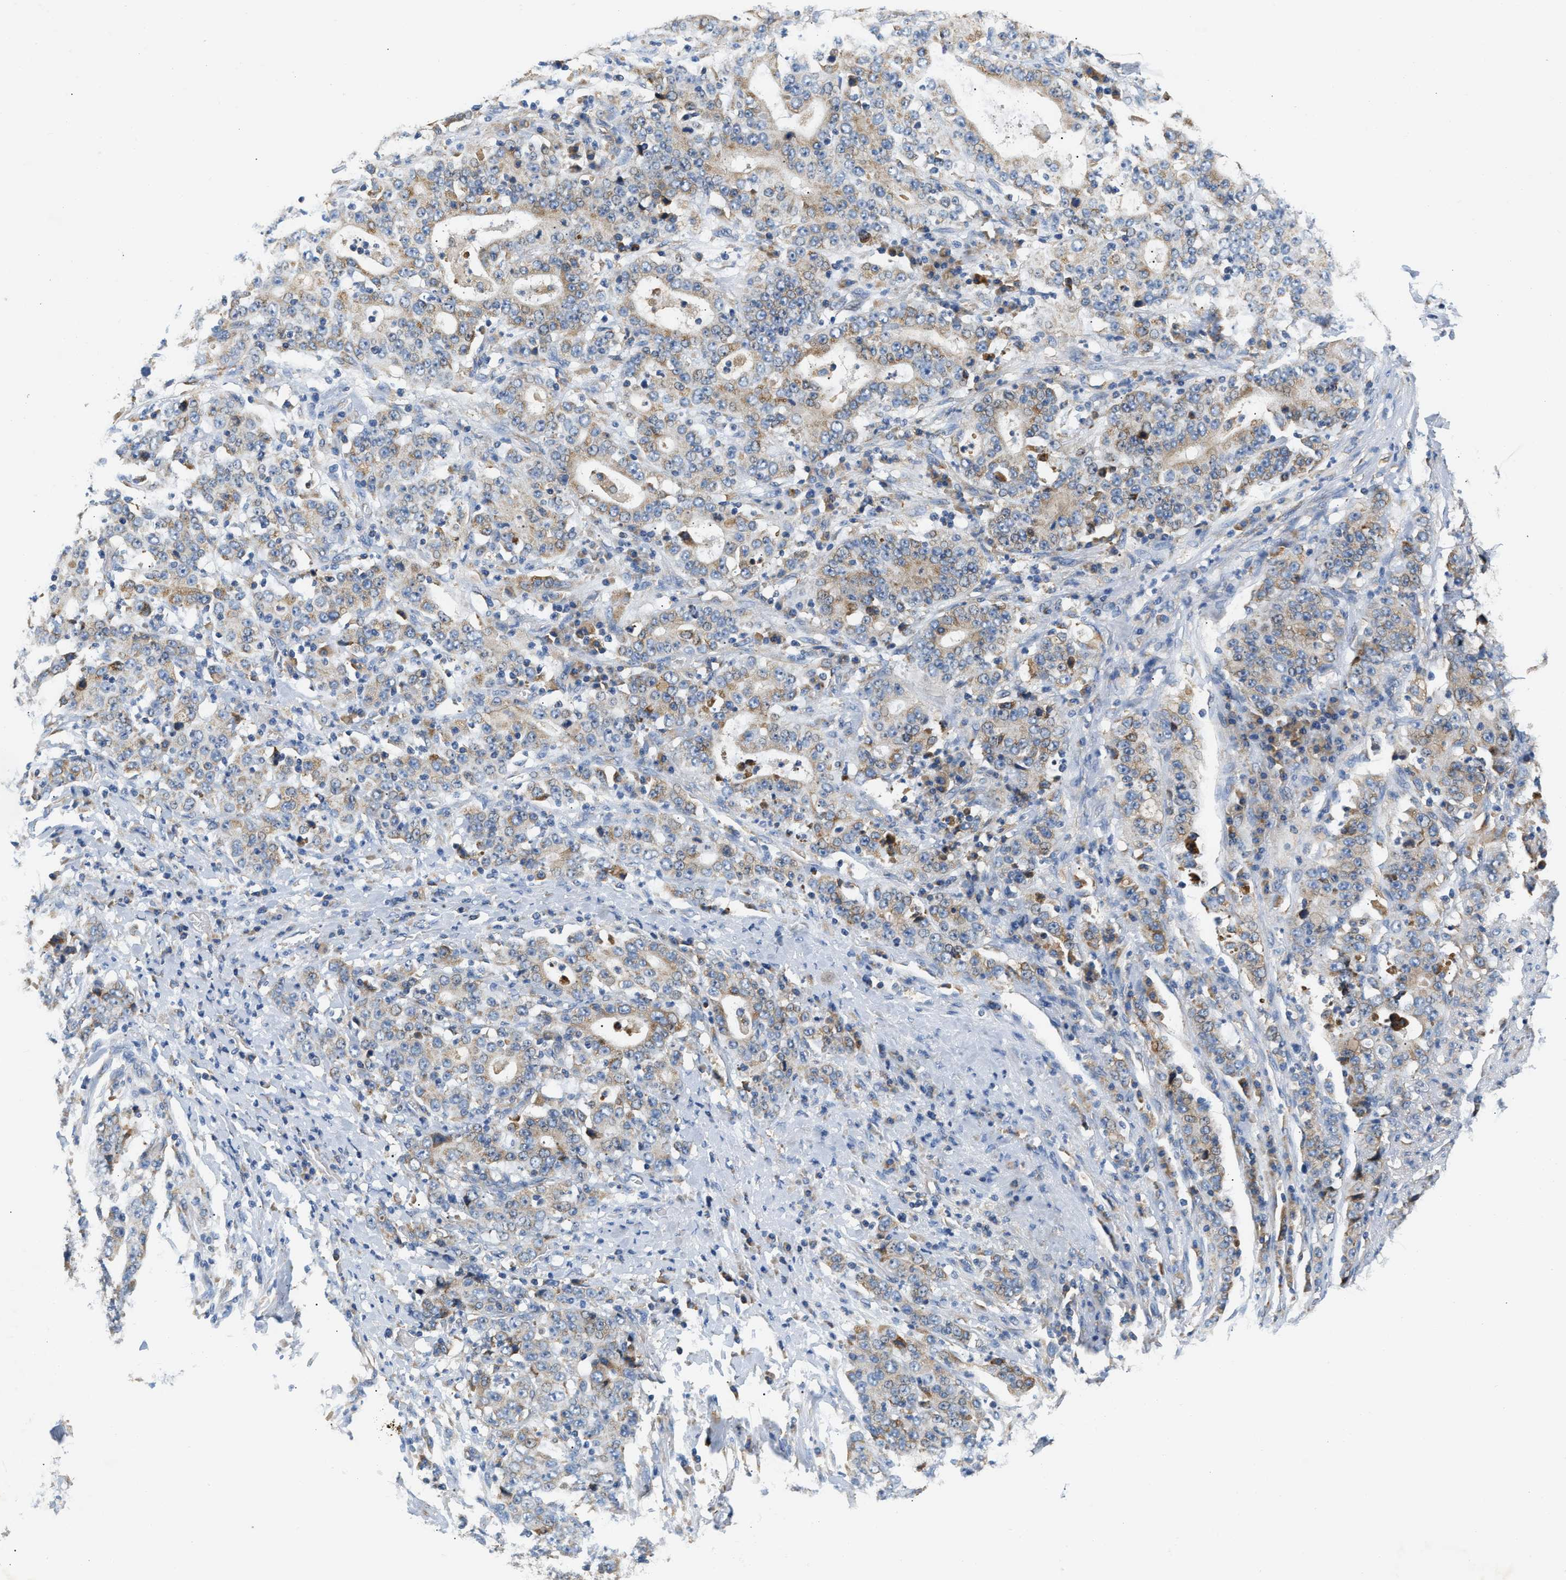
{"staining": {"intensity": "weak", "quantity": "25%-75%", "location": "cytoplasmic/membranous"}, "tissue": "stomach cancer", "cell_type": "Tumor cells", "image_type": "cancer", "snomed": [{"axis": "morphology", "description": "Normal tissue, NOS"}, {"axis": "morphology", "description": "Adenocarcinoma, NOS"}, {"axis": "topography", "description": "Stomach, upper"}, {"axis": "topography", "description": "Stomach"}], "caption": "This photomicrograph exhibits IHC staining of human stomach cancer, with low weak cytoplasmic/membranous staining in approximately 25%-75% of tumor cells.", "gene": "HDHD3", "patient": {"sex": "male", "age": 59}}